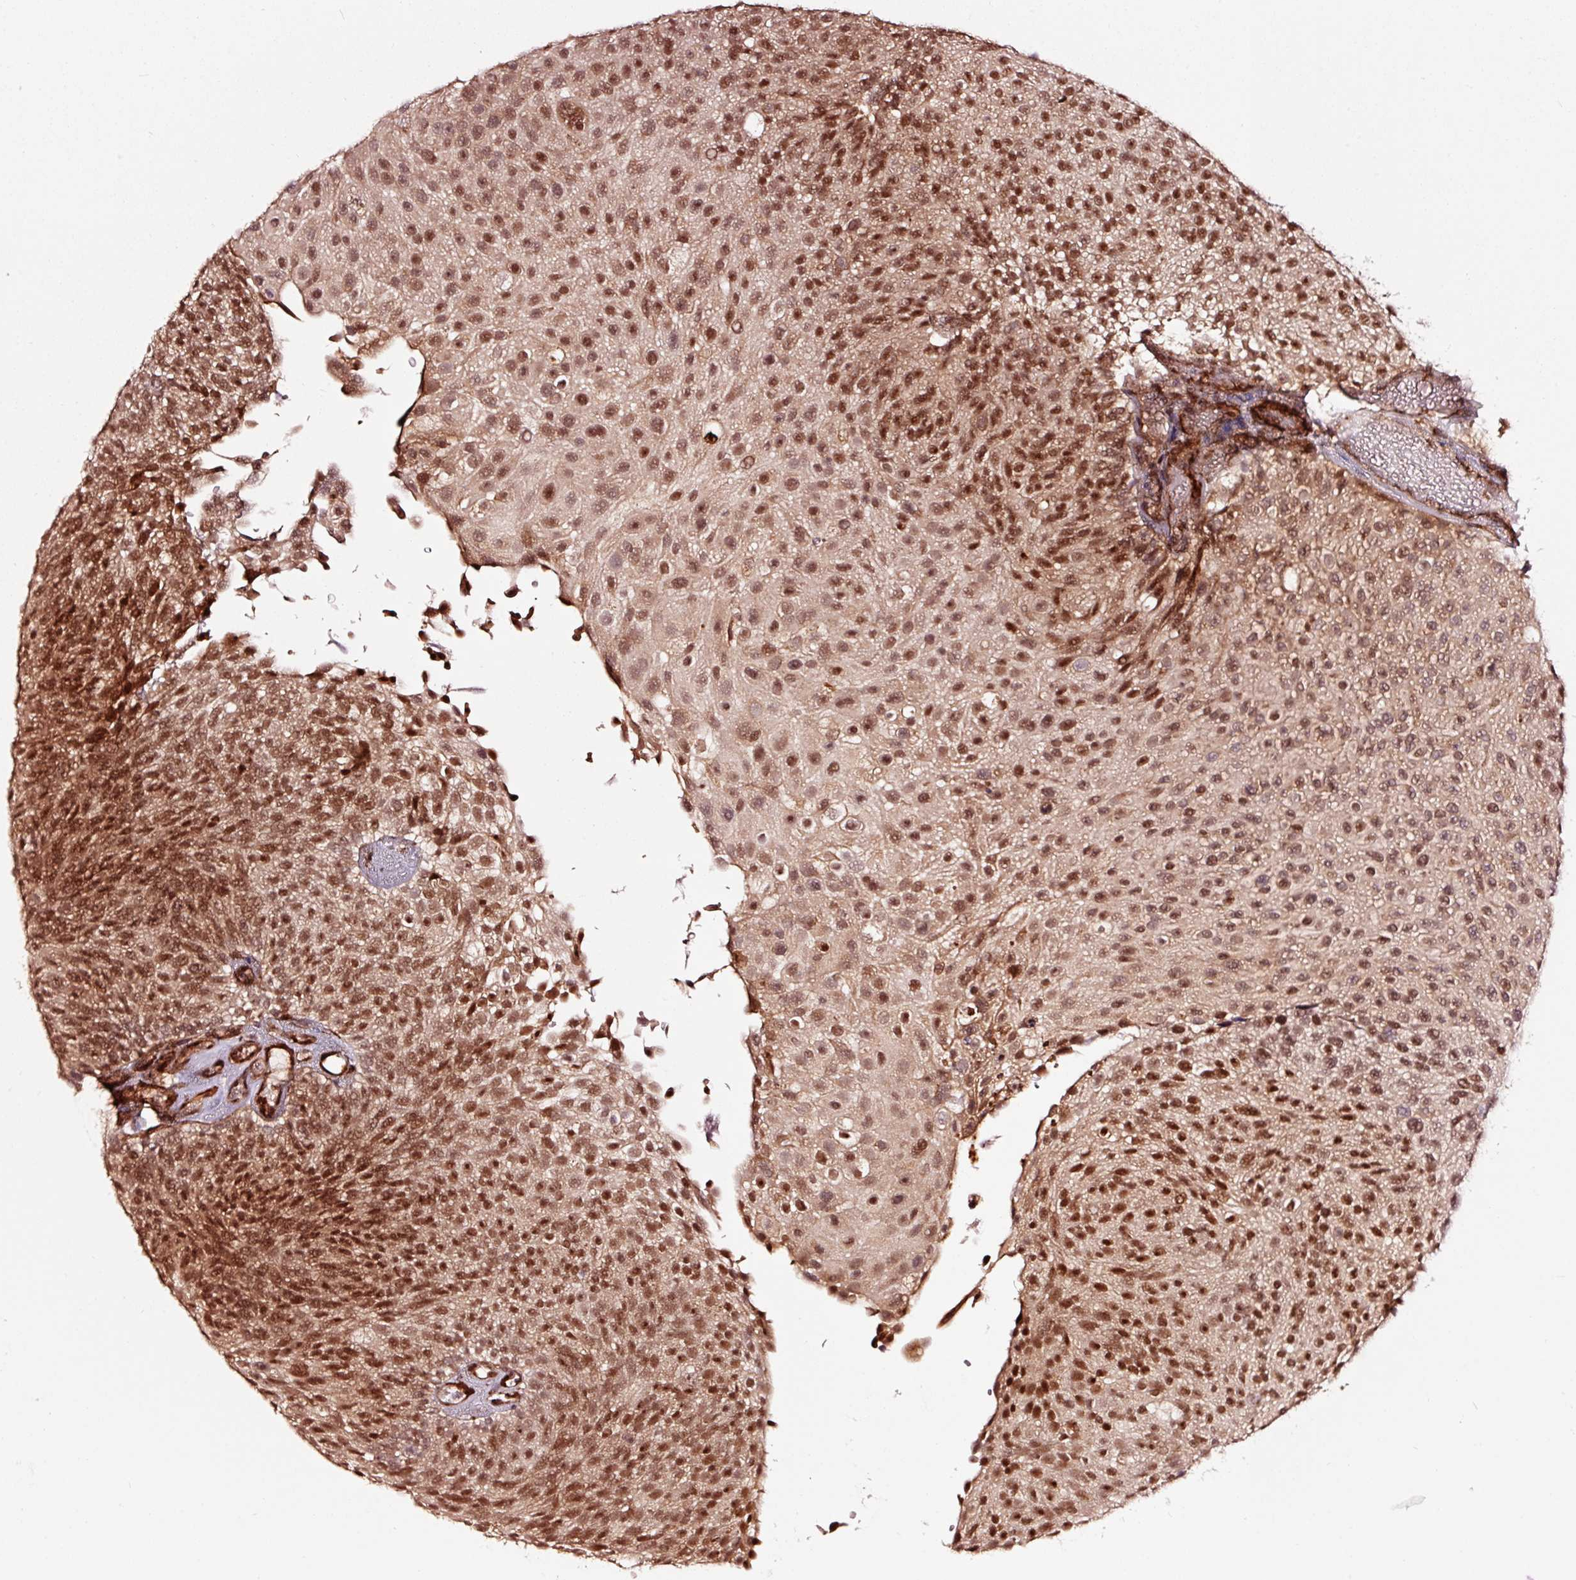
{"staining": {"intensity": "strong", "quantity": ">75%", "location": "nuclear"}, "tissue": "urothelial cancer", "cell_type": "Tumor cells", "image_type": "cancer", "snomed": [{"axis": "morphology", "description": "Urothelial carcinoma, Low grade"}, {"axis": "topography", "description": "Urinary bladder"}], "caption": "IHC histopathology image of human urothelial carcinoma (low-grade) stained for a protein (brown), which exhibits high levels of strong nuclear expression in about >75% of tumor cells.", "gene": "TPM1", "patient": {"sex": "male", "age": 78}}